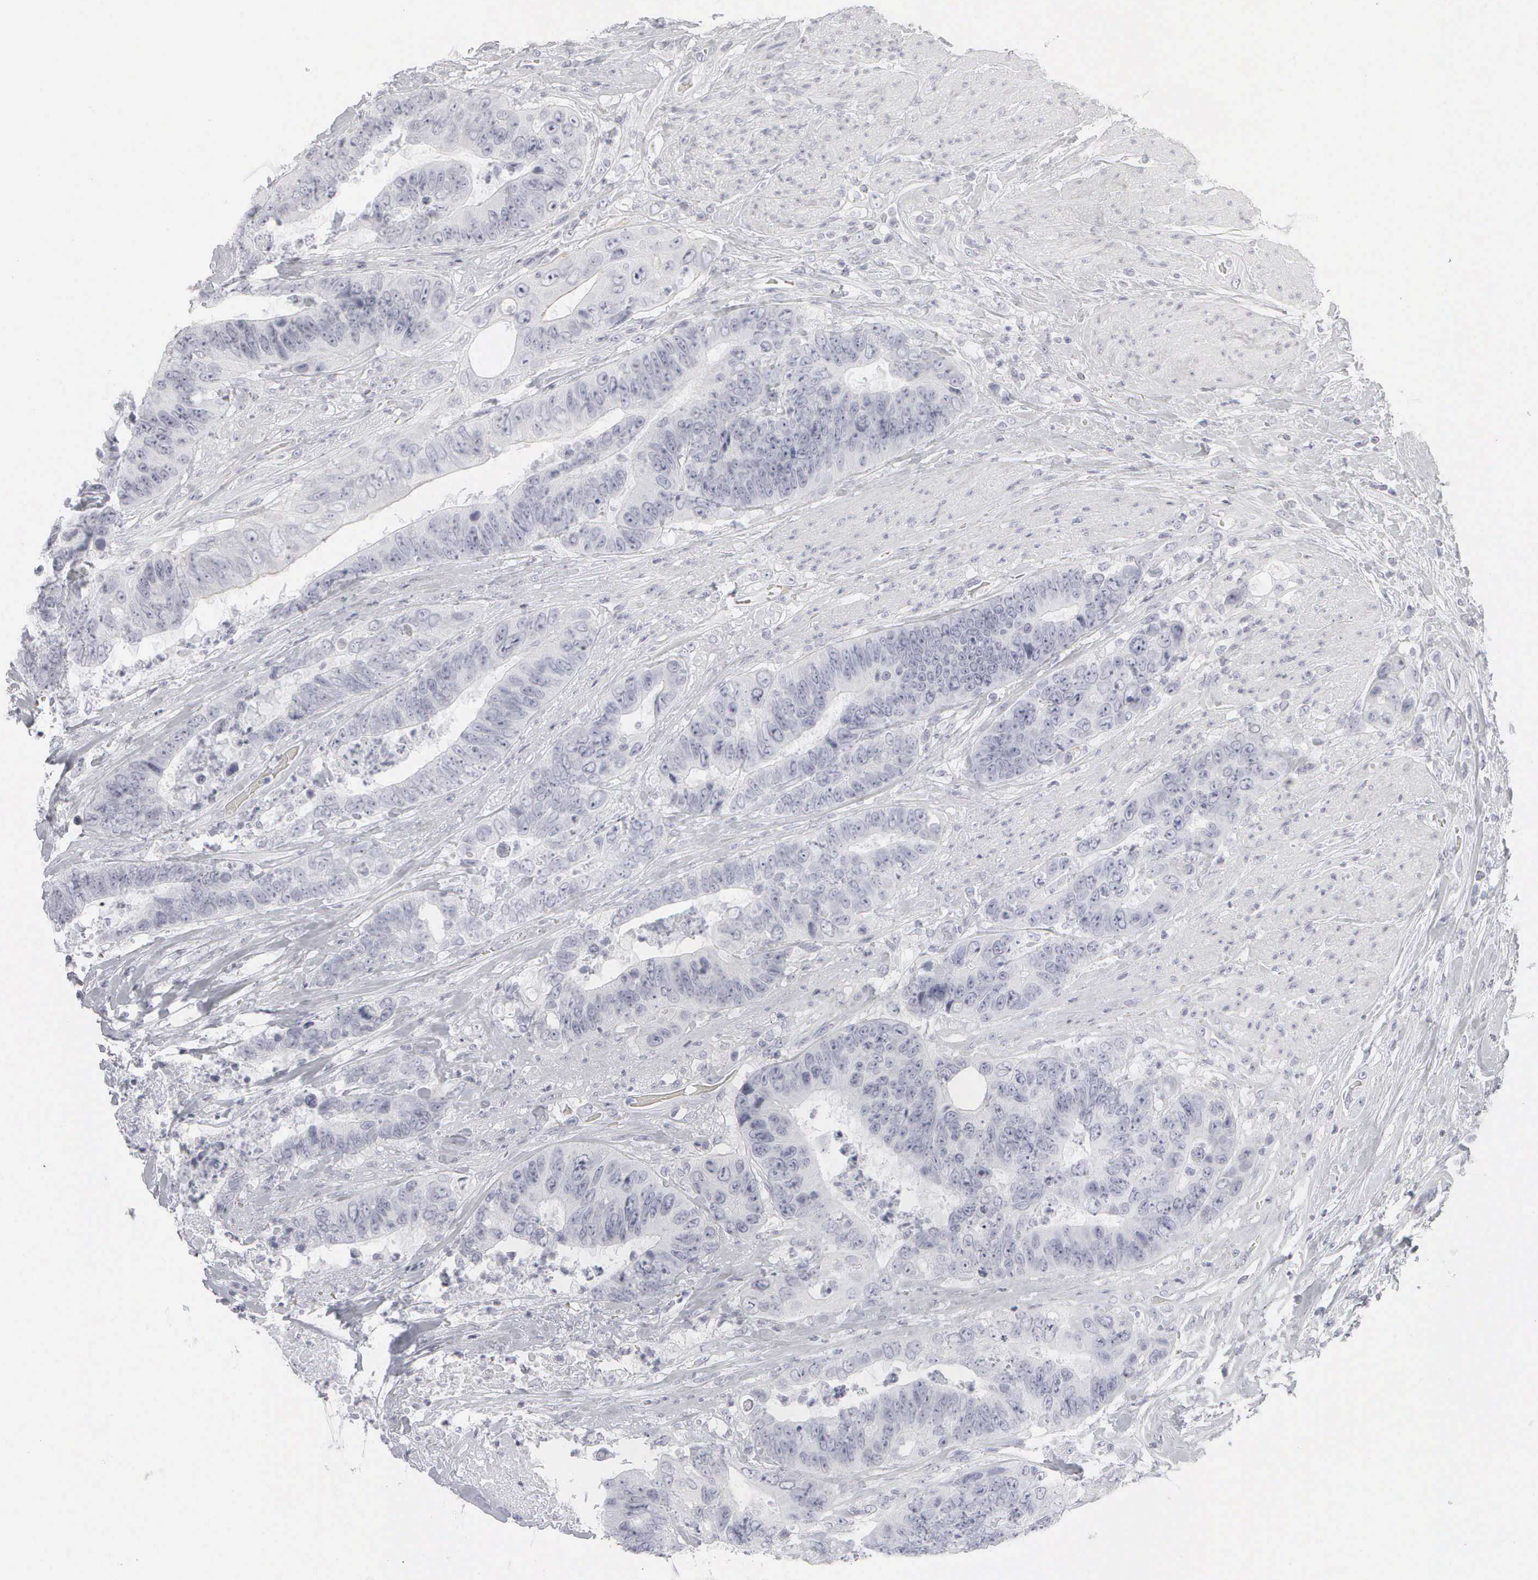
{"staining": {"intensity": "negative", "quantity": "none", "location": "none"}, "tissue": "colorectal cancer", "cell_type": "Tumor cells", "image_type": "cancer", "snomed": [{"axis": "morphology", "description": "Adenocarcinoma, NOS"}, {"axis": "topography", "description": "Rectum"}], "caption": "High power microscopy photomicrograph of an IHC micrograph of colorectal cancer, revealing no significant expression in tumor cells. (DAB (3,3'-diaminobenzidine) immunohistochemistry visualized using brightfield microscopy, high magnification).", "gene": "KRT14", "patient": {"sex": "female", "age": 65}}